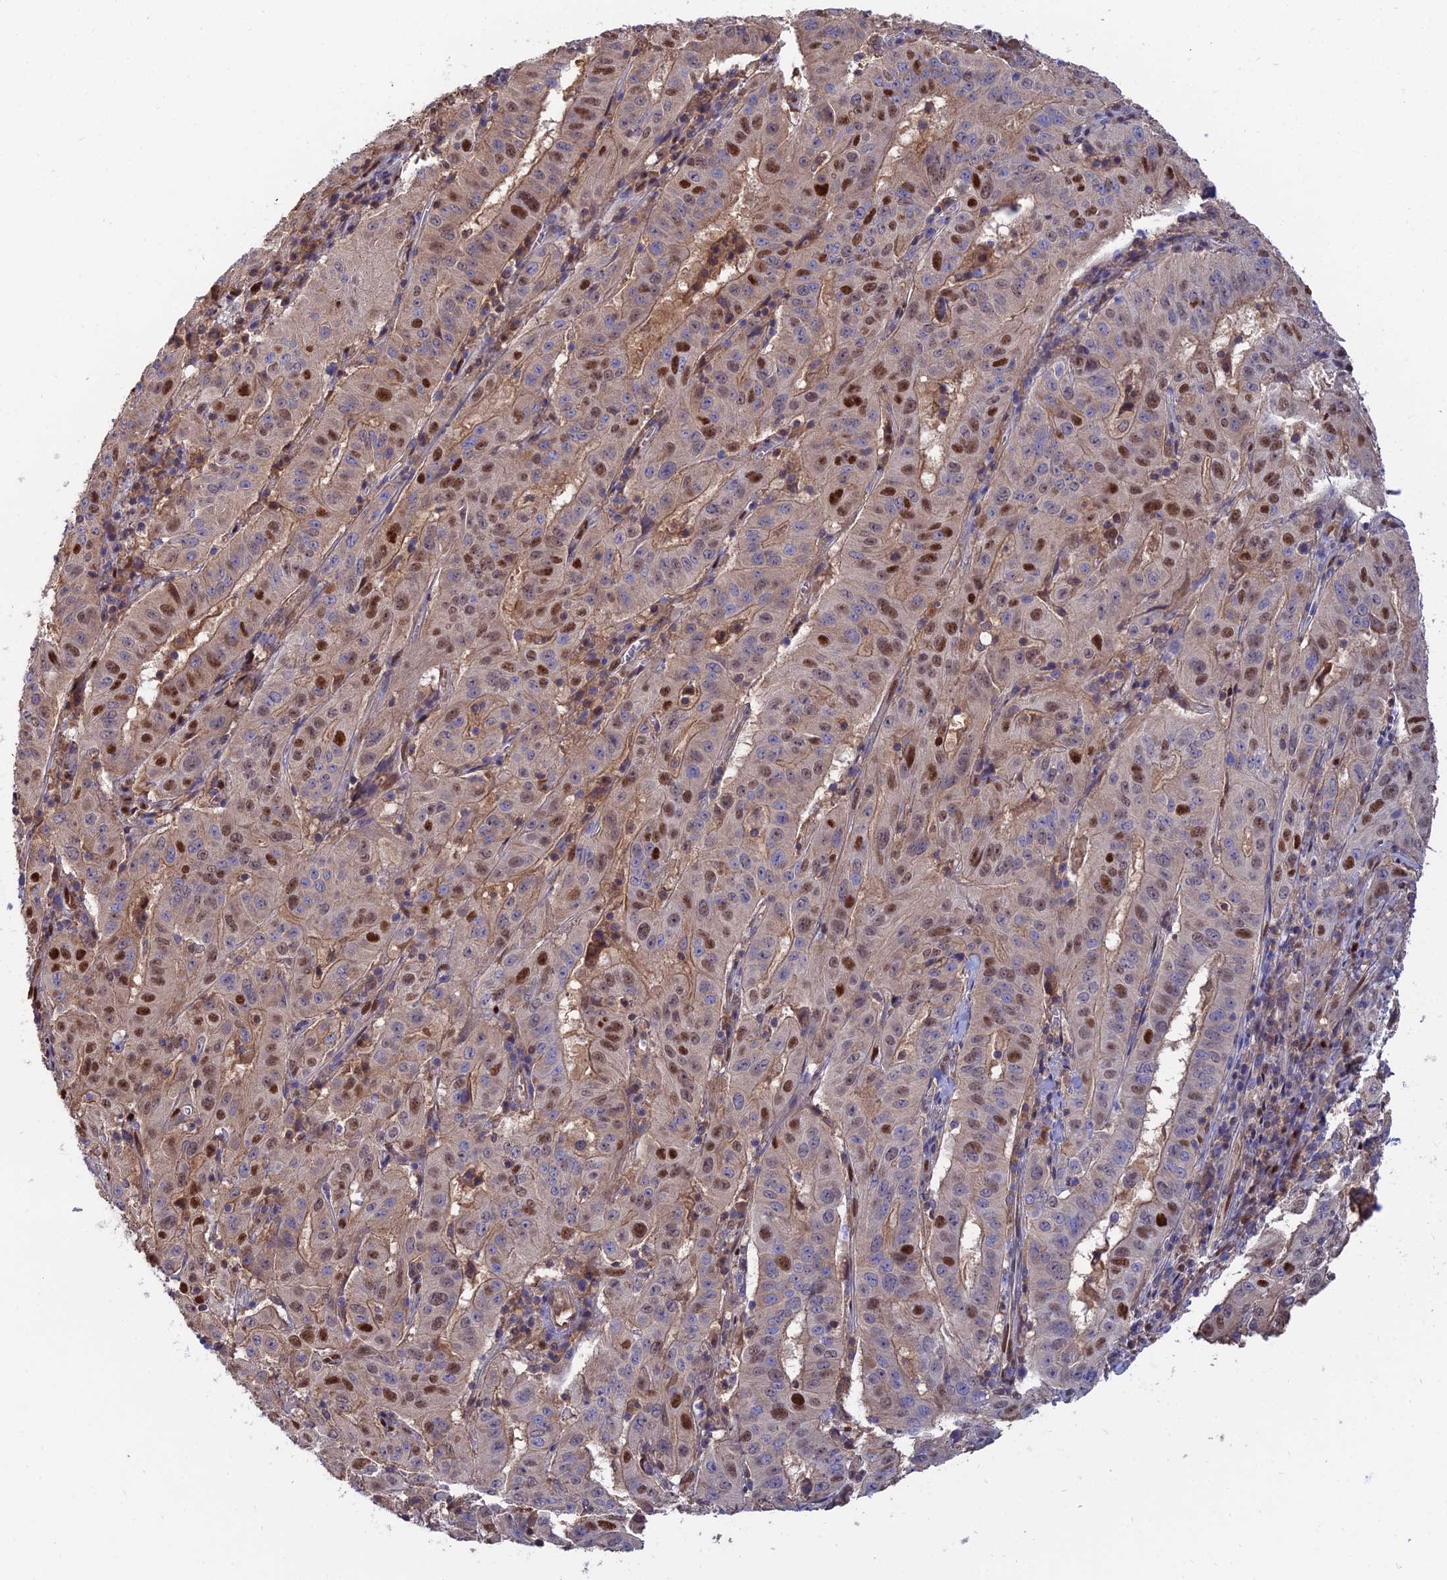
{"staining": {"intensity": "strong", "quantity": "25%-75%", "location": "cytoplasmic/membranous,nuclear"}, "tissue": "pancreatic cancer", "cell_type": "Tumor cells", "image_type": "cancer", "snomed": [{"axis": "morphology", "description": "Adenocarcinoma, NOS"}, {"axis": "topography", "description": "Pancreas"}], "caption": "Immunohistochemistry of adenocarcinoma (pancreatic) reveals high levels of strong cytoplasmic/membranous and nuclear expression in approximately 25%-75% of tumor cells.", "gene": "DNPEP", "patient": {"sex": "male", "age": 63}}